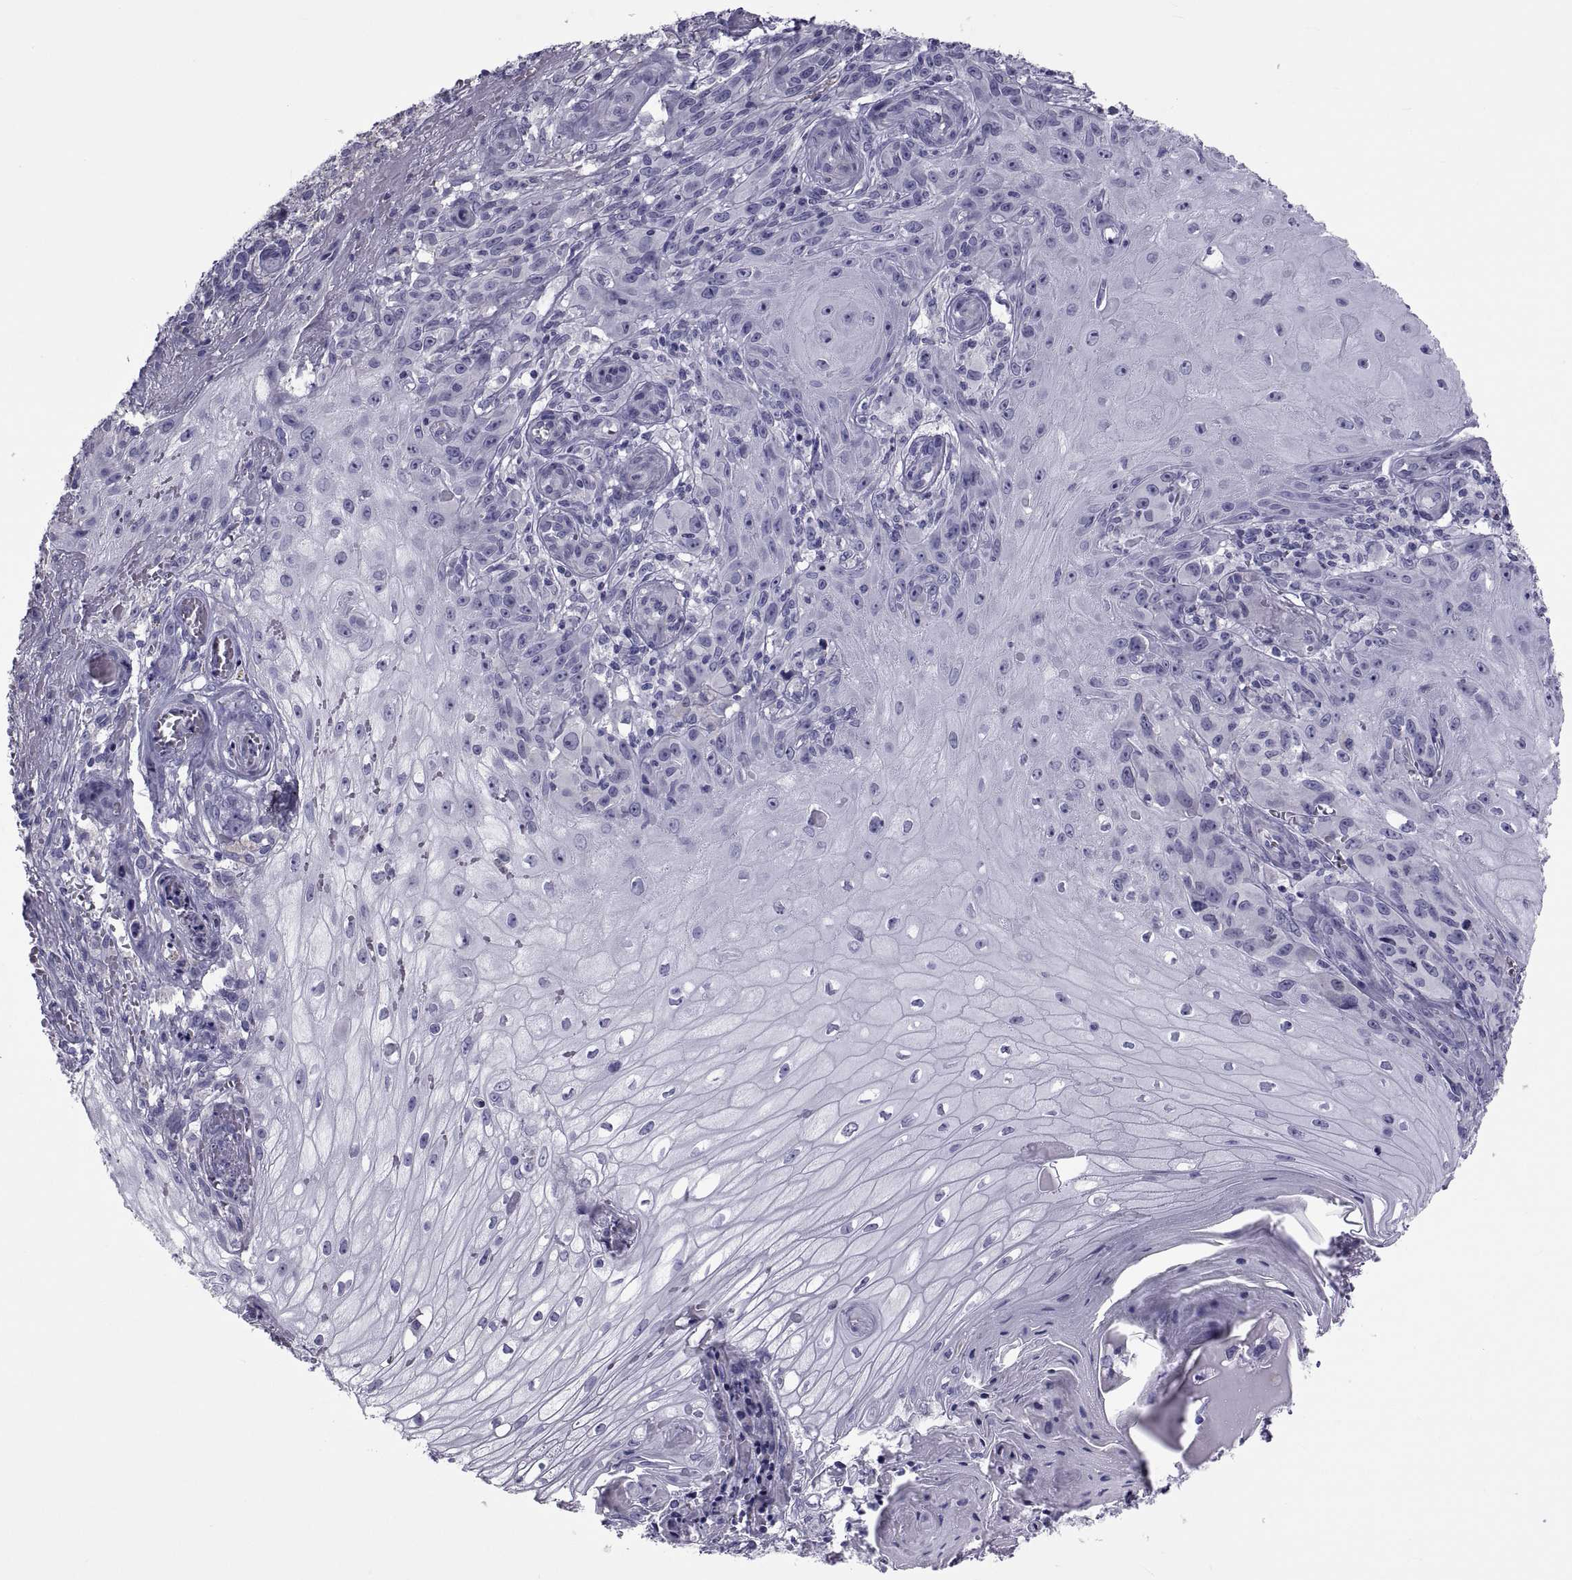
{"staining": {"intensity": "negative", "quantity": "none", "location": "none"}, "tissue": "melanoma", "cell_type": "Tumor cells", "image_type": "cancer", "snomed": [{"axis": "morphology", "description": "Malignant melanoma, NOS"}, {"axis": "topography", "description": "Skin"}], "caption": "Tumor cells are negative for protein expression in human melanoma.", "gene": "MAGEB1", "patient": {"sex": "female", "age": 53}}